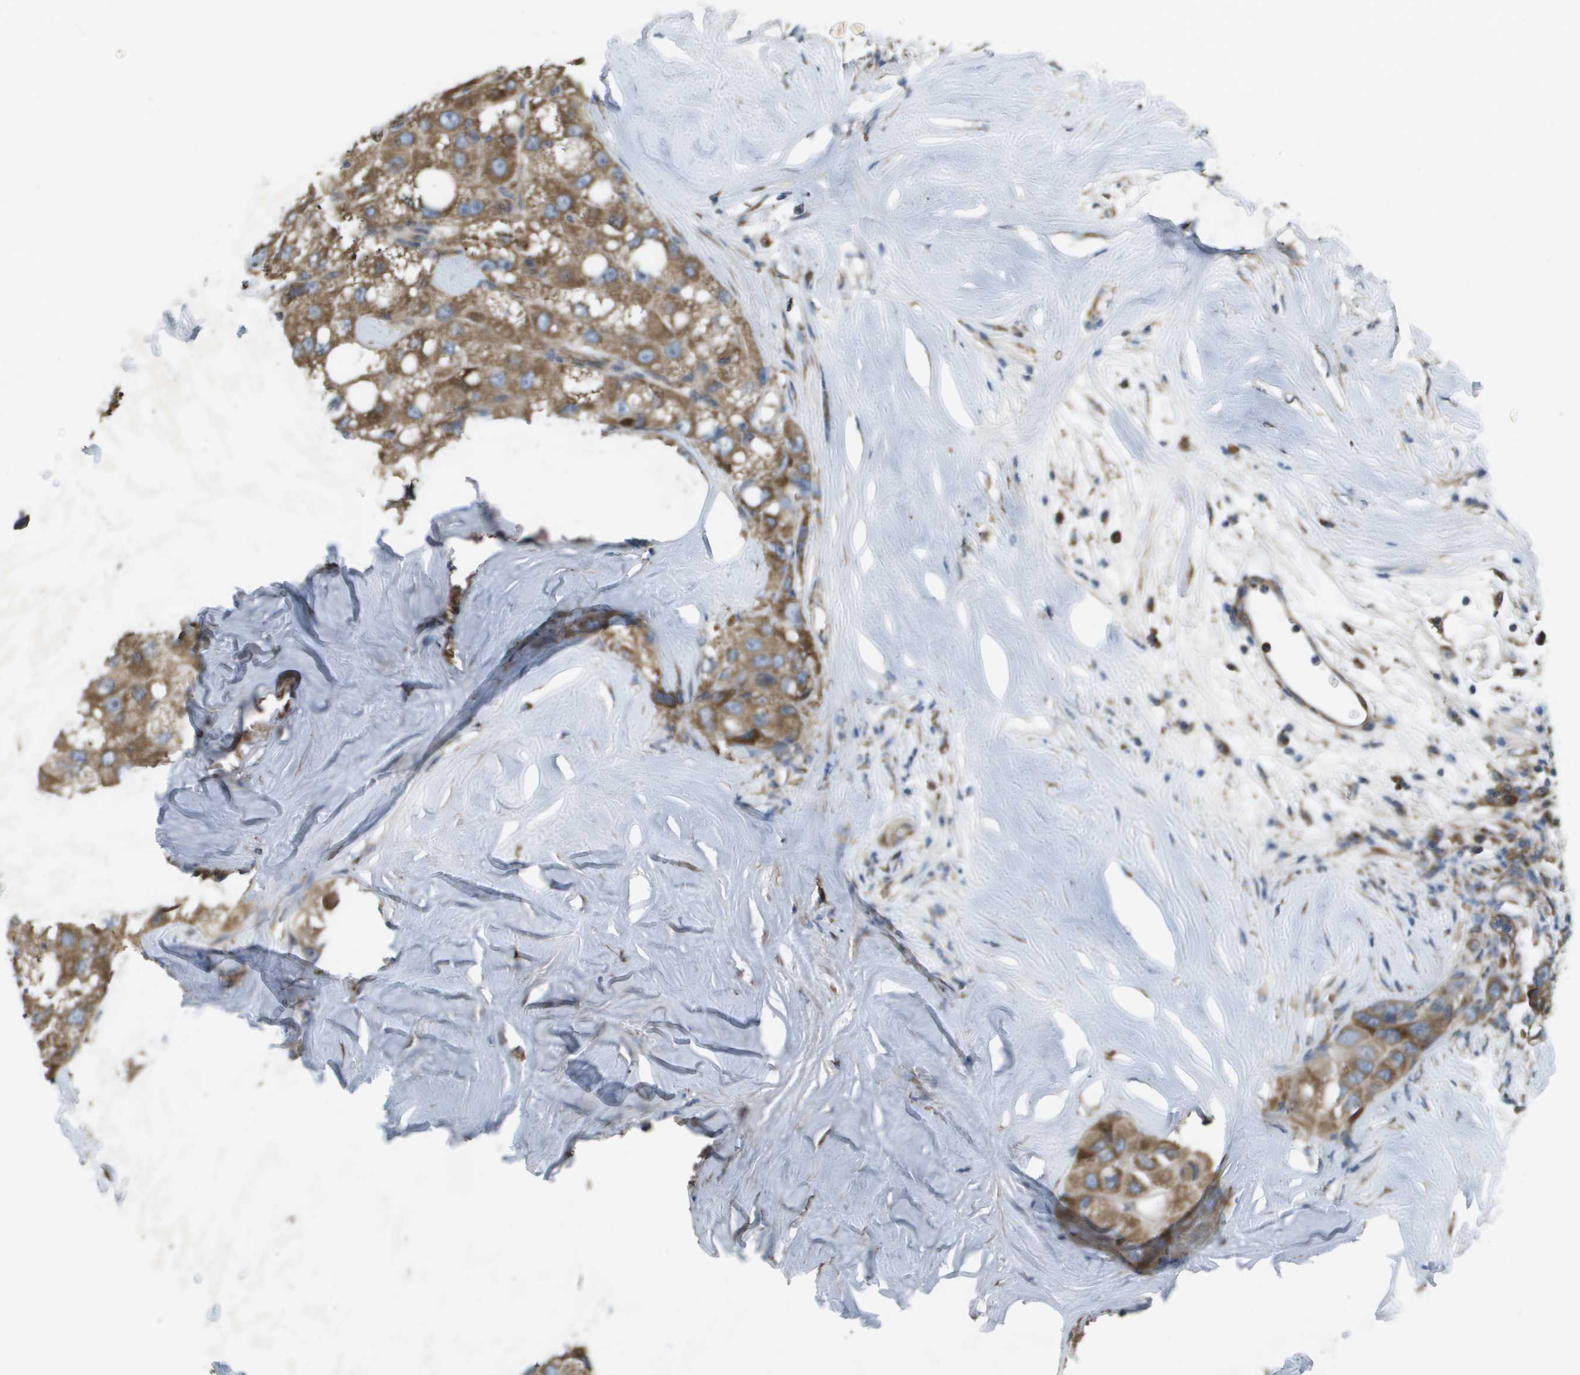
{"staining": {"intensity": "moderate", "quantity": ">75%", "location": "cytoplasmic/membranous"}, "tissue": "liver cancer", "cell_type": "Tumor cells", "image_type": "cancer", "snomed": [{"axis": "morphology", "description": "Carcinoma, Hepatocellular, NOS"}, {"axis": "topography", "description": "Liver"}], "caption": "There is medium levels of moderate cytoplasmic/membranous expression in tumor cells of liver hepatocellular carcinoma, as demonstrated by immunohistochemical staining (brown color).", "gene": "CLCN2", "patient": {"sex": "male", "age": 80}}